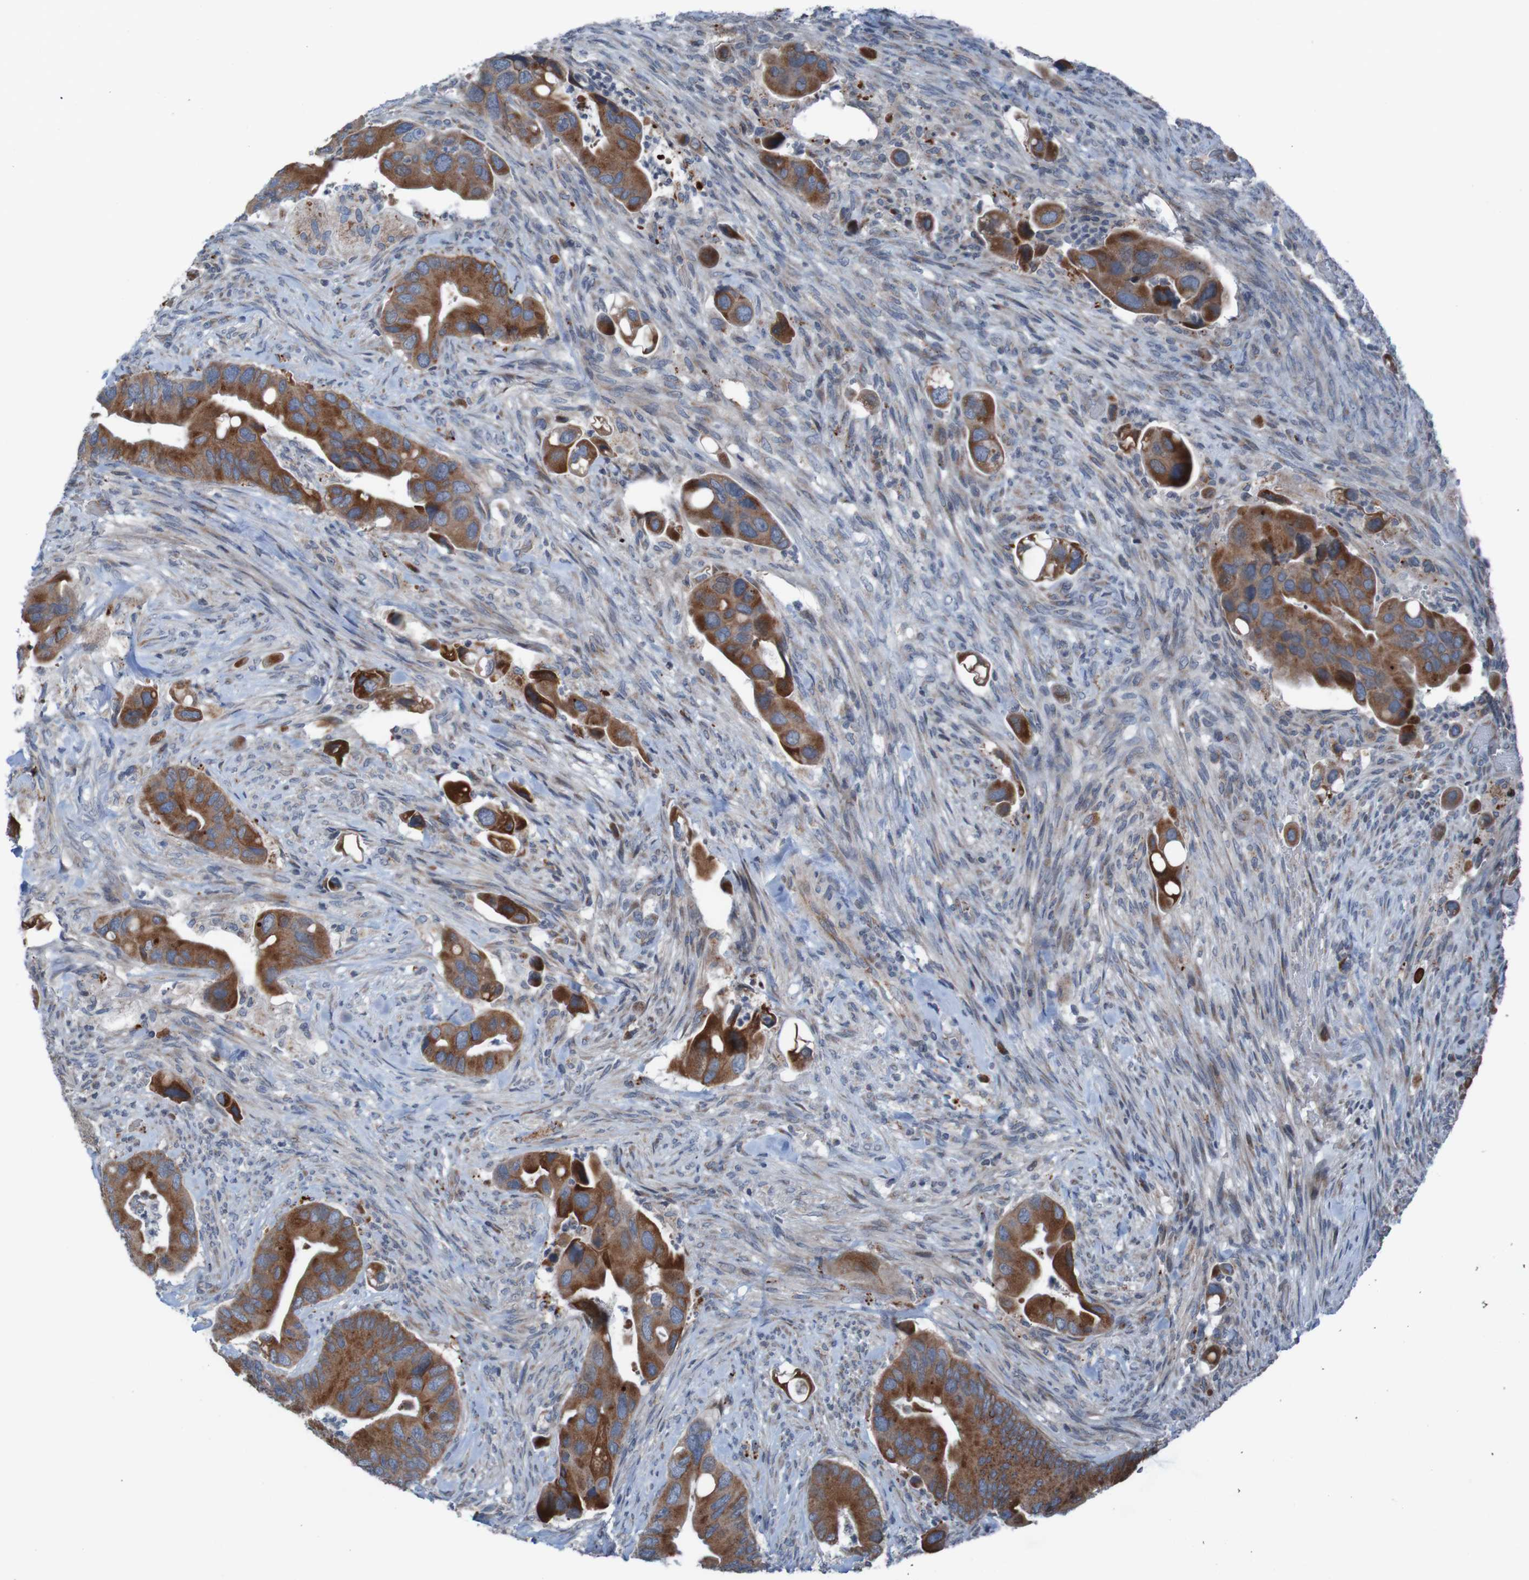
{"staining": {"intensity": "strong", "quantity": ">75%", "location": "cytoplasmic/membranous"}, "tissue": "colorectal cancer", "cell_type": "Tumor cells", "image_type": "cancer", "snomed": [{"axis": "morphology", "description": "Adenocarcinoma, NOS"}, {"axis": "topography", "description": "Rectum"}], "caption": "A brown stain shows strong cytoplasmic/membranous expression of a protein in human colorectal adenocarcinoma tumor cells.", "gene": "UNG", "patient": {"sex": "female", "age": 57}}